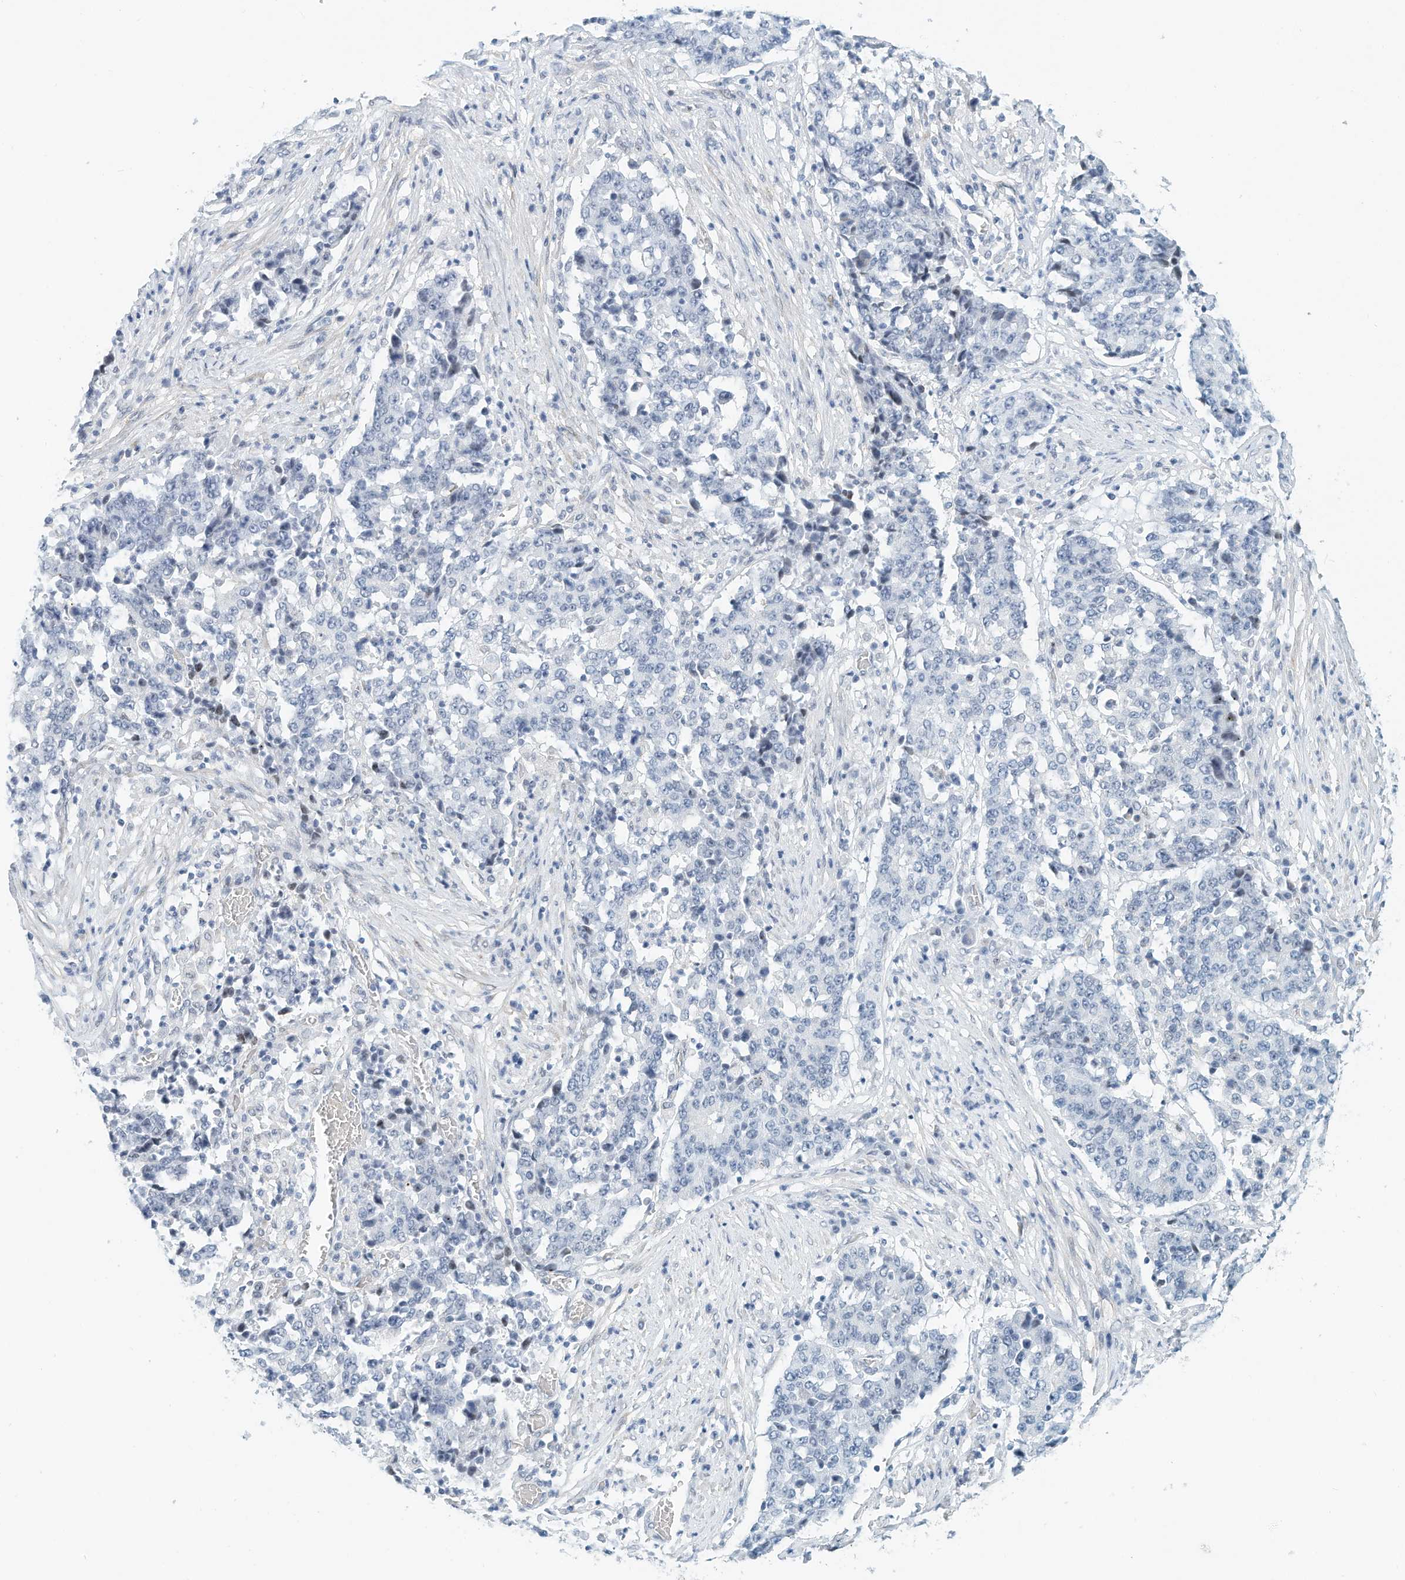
{"staining": {"intensity": "negative", "quantity": "none", "location": "none"}, "tissue": "stomach cancer", "cell_type": "Tumor cells", "image_type": "cancer", "snomed": [{"axis": "morphology", "description": "Adenocarcinoma, NOS"}, {"axis": "topography", "description": "Stomach"}], "caption": "This is an IHC photomicrograph of stomach adenocarcinoma. There is no staining in tumor cells.", "gene": "ARHGAP28", "patient": {"sex": "male", "age": 59}}